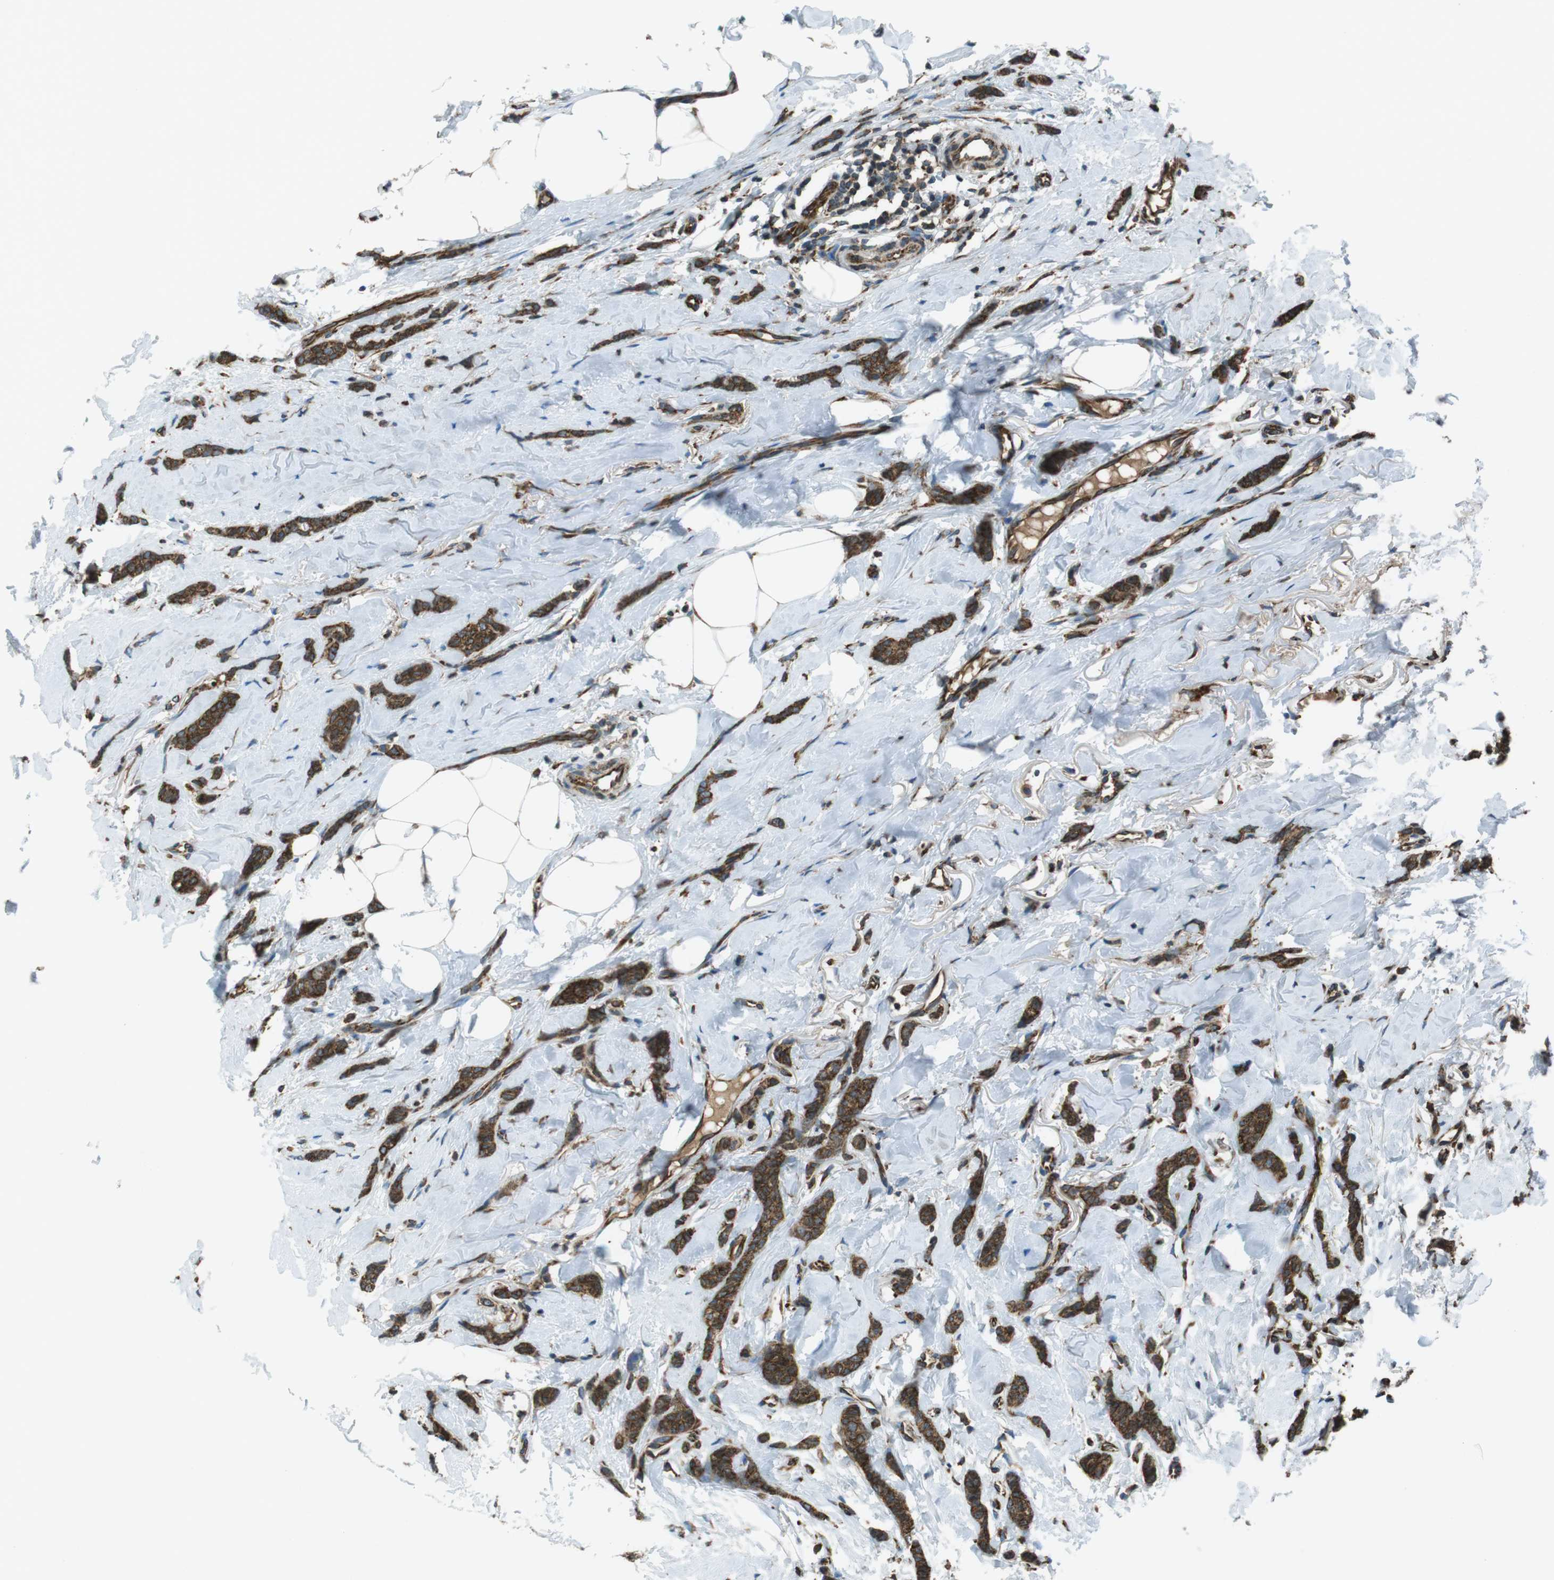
{"staining": {"intensity": "strong", "quantity": ">75%", "location": "cytoplasmic/membranous"}, "tissue": "breast cancer", "cell_type": "Tumor cells", "image_type": "cancer", "snomed": [{"axis": "morphology", "description": "Lobular carcinoma"}, {"axis": "topography", "description": "Skin"}, {"axis": "topography", "description": "Breast"}], "caption": "Human lobular carcinoma (breast) stained with a protein marker shows strong staining in tumor cells.", "gene": "KTN1", "patient": {"sex": "female", "age": 46}}